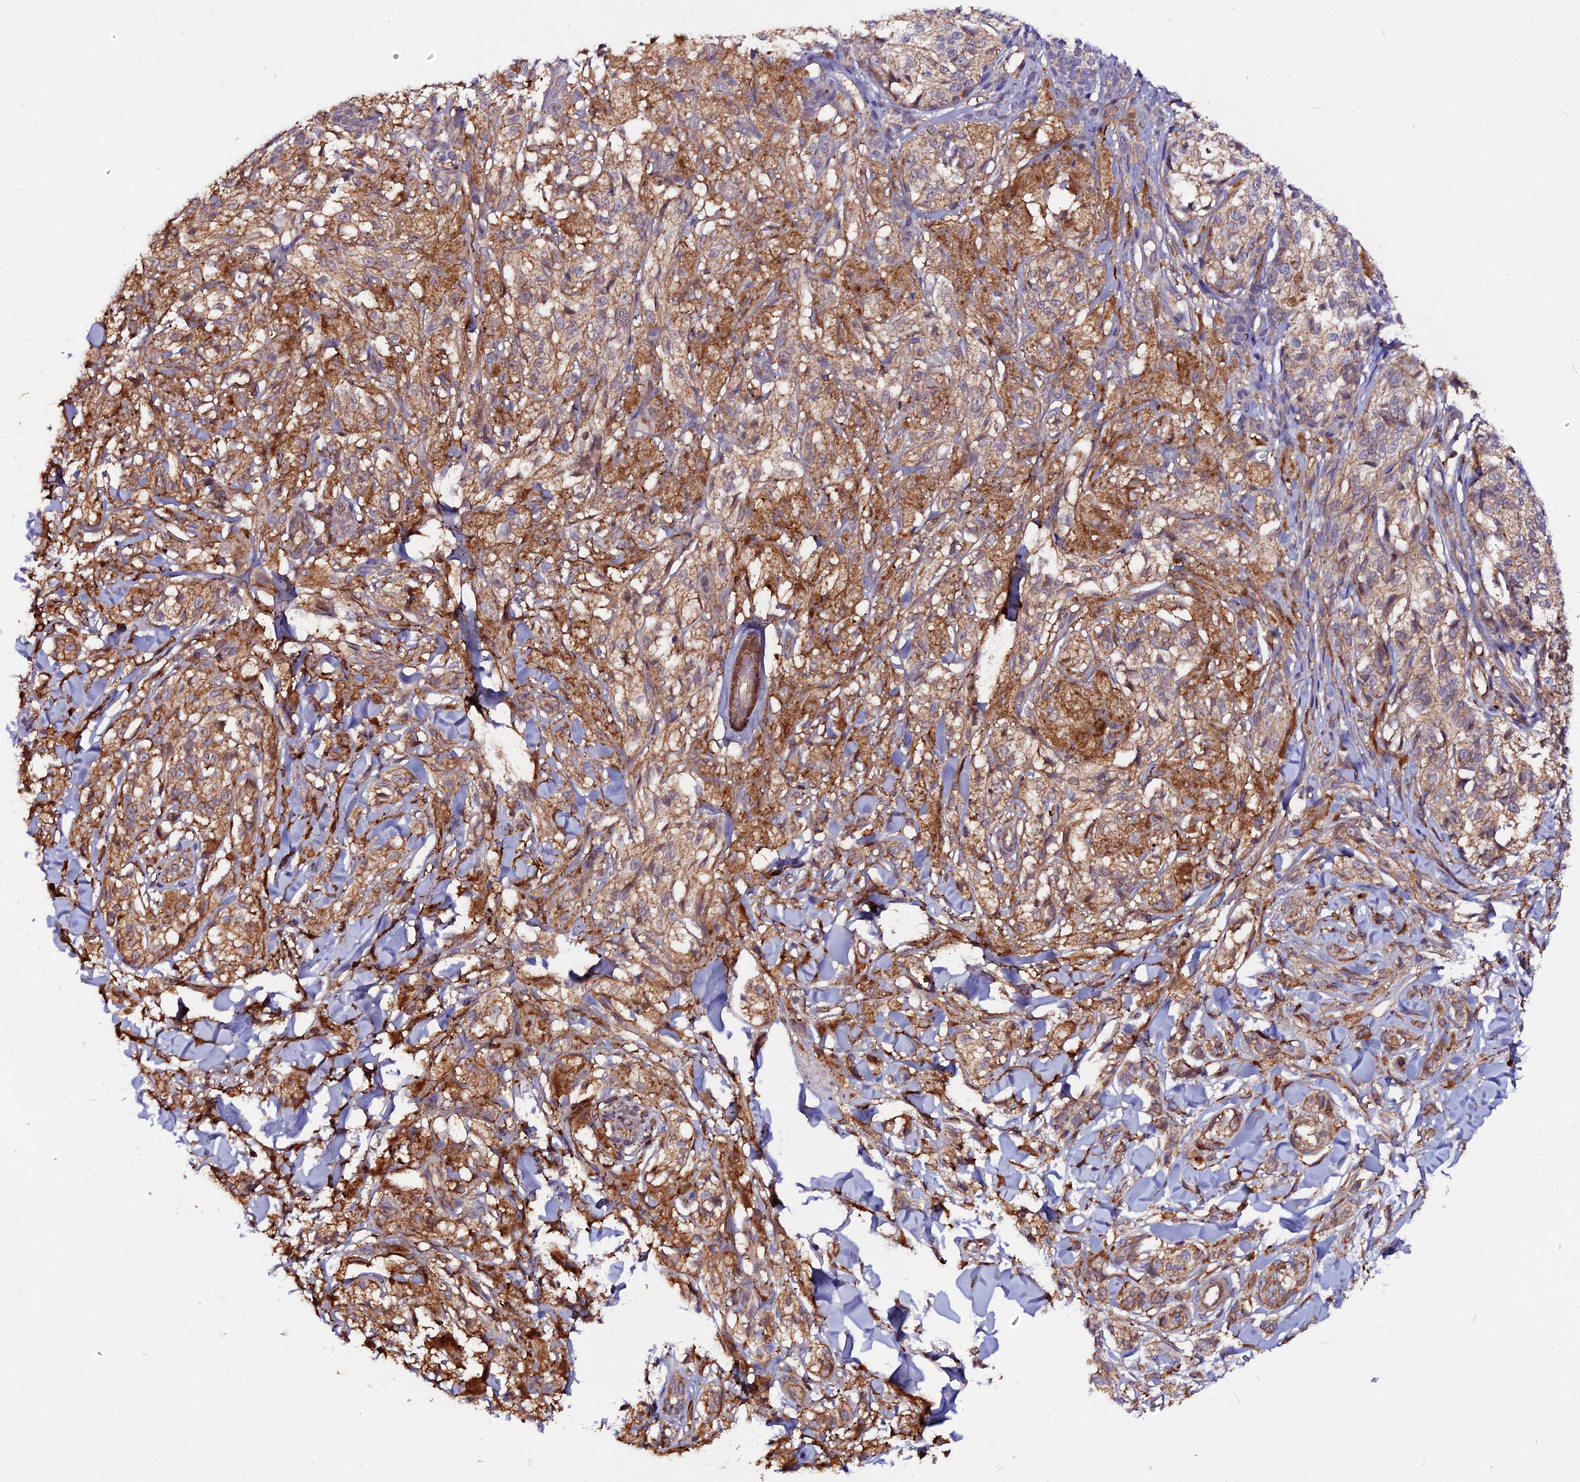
{"staining": {"intensity": "moderate", "quantity": ">75%", "location": "cytoplasmic/membranous"}, "tissue": "melanoma", "cell_type": "Tumor cells", "image_type": "cancer", "snomed": [{"axis": "morphology", "description": "Malignant melanoma, NOS"}, {"axis": "topography", "description": "Skin of upper extremity"}], "caption": "Immunohistochemical staining of human melanoma displays medium levels of moderate cytoplasmic/membranous positivity in approximately >75% of tumor cells.", "gene": "USP17L15", "patient": {"sex": "male", "age": 40}}